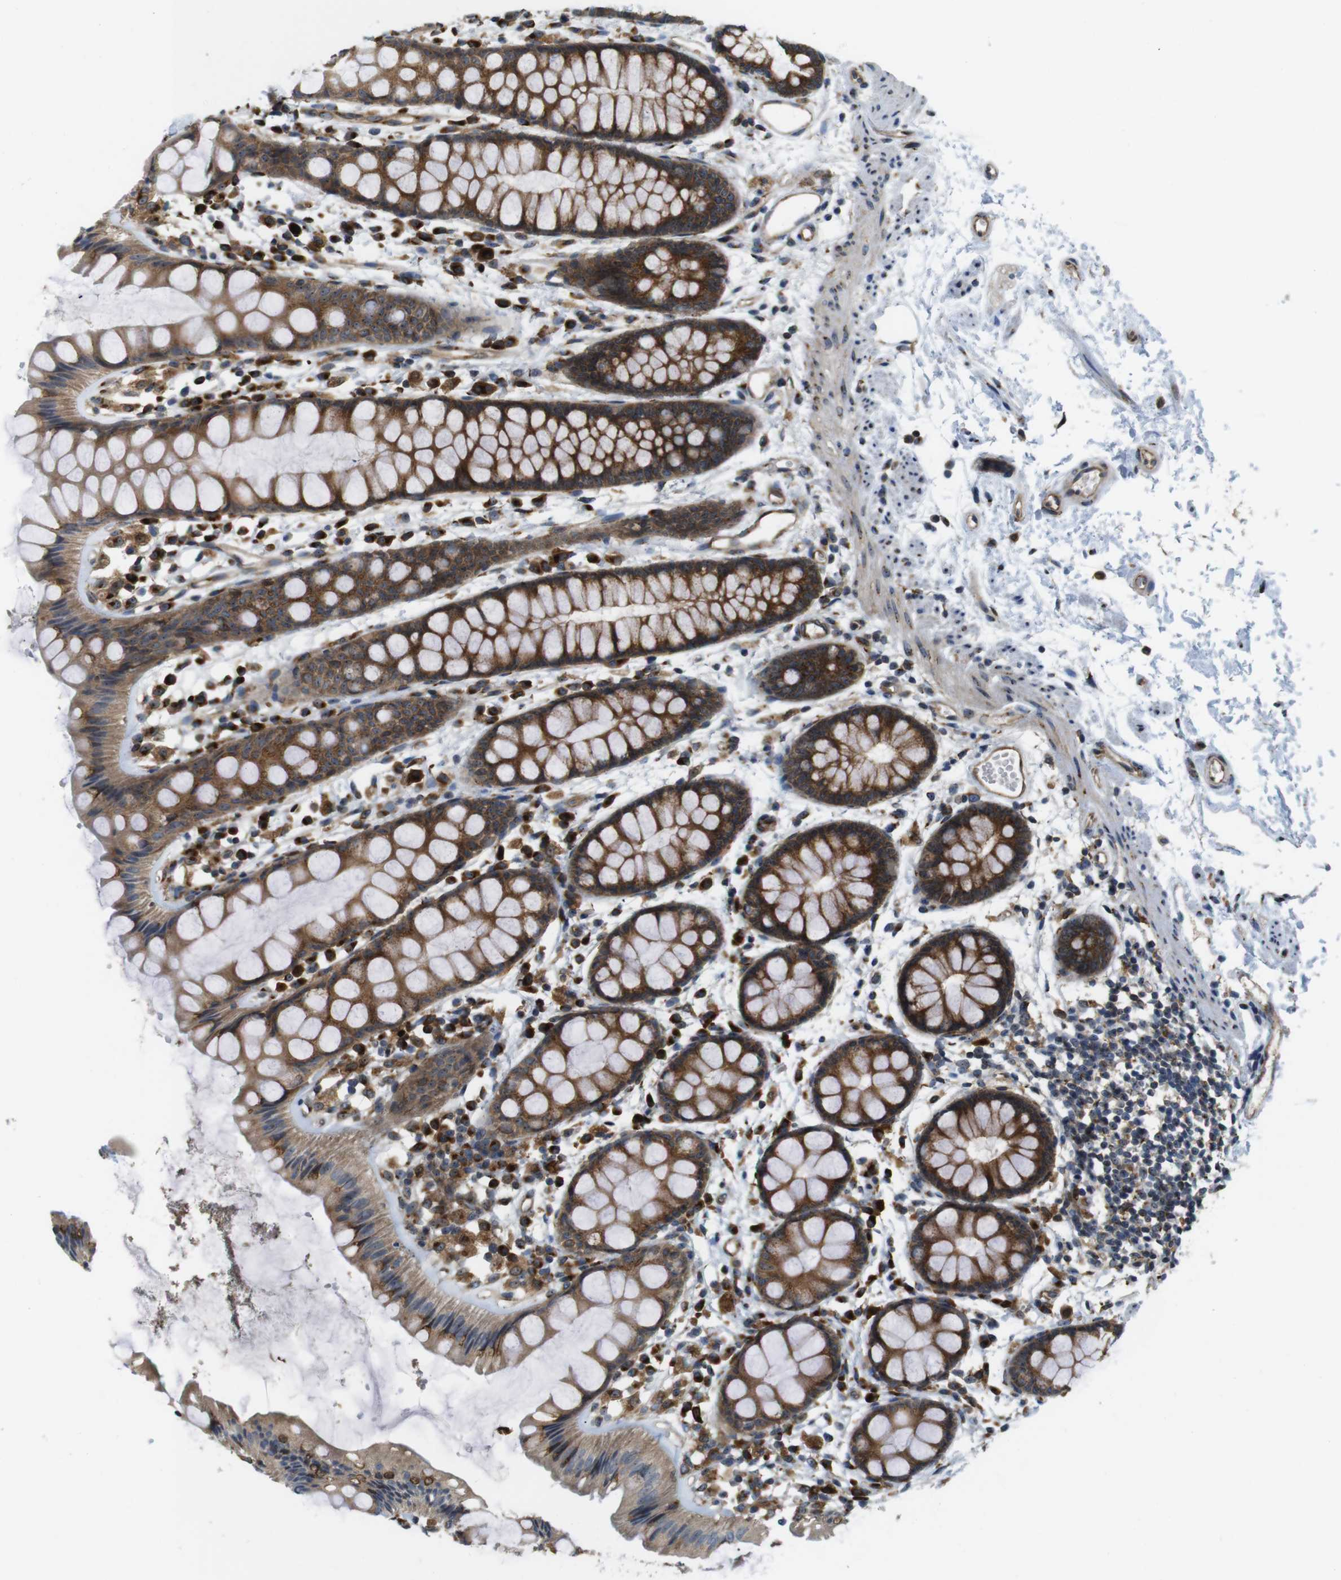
{"staining": {"intensity": "strong", "quantity": ">75%", "location": "cytoplasmic/membranous"}, "tissue": "rectum", "cell_type": "Glandular cells", "image_type": "normal", "snomed": [{"axis": "morphology", "description": "Normal tissue, NOS"}, {"axis": "topography", "description": "Rectum"}], "caption": "Immunohistochemical staining of unremarkable human rectum exhibits high levels of strong cytoplasmic/membranous staining in about >75% of glandular cells. Using DAB (brown) and hematoxylin (blue) stains, captured at high magnification using brightfield microscopy.", "gene": "TMEM143", "patient": {"sex": "female", "age": 66}}